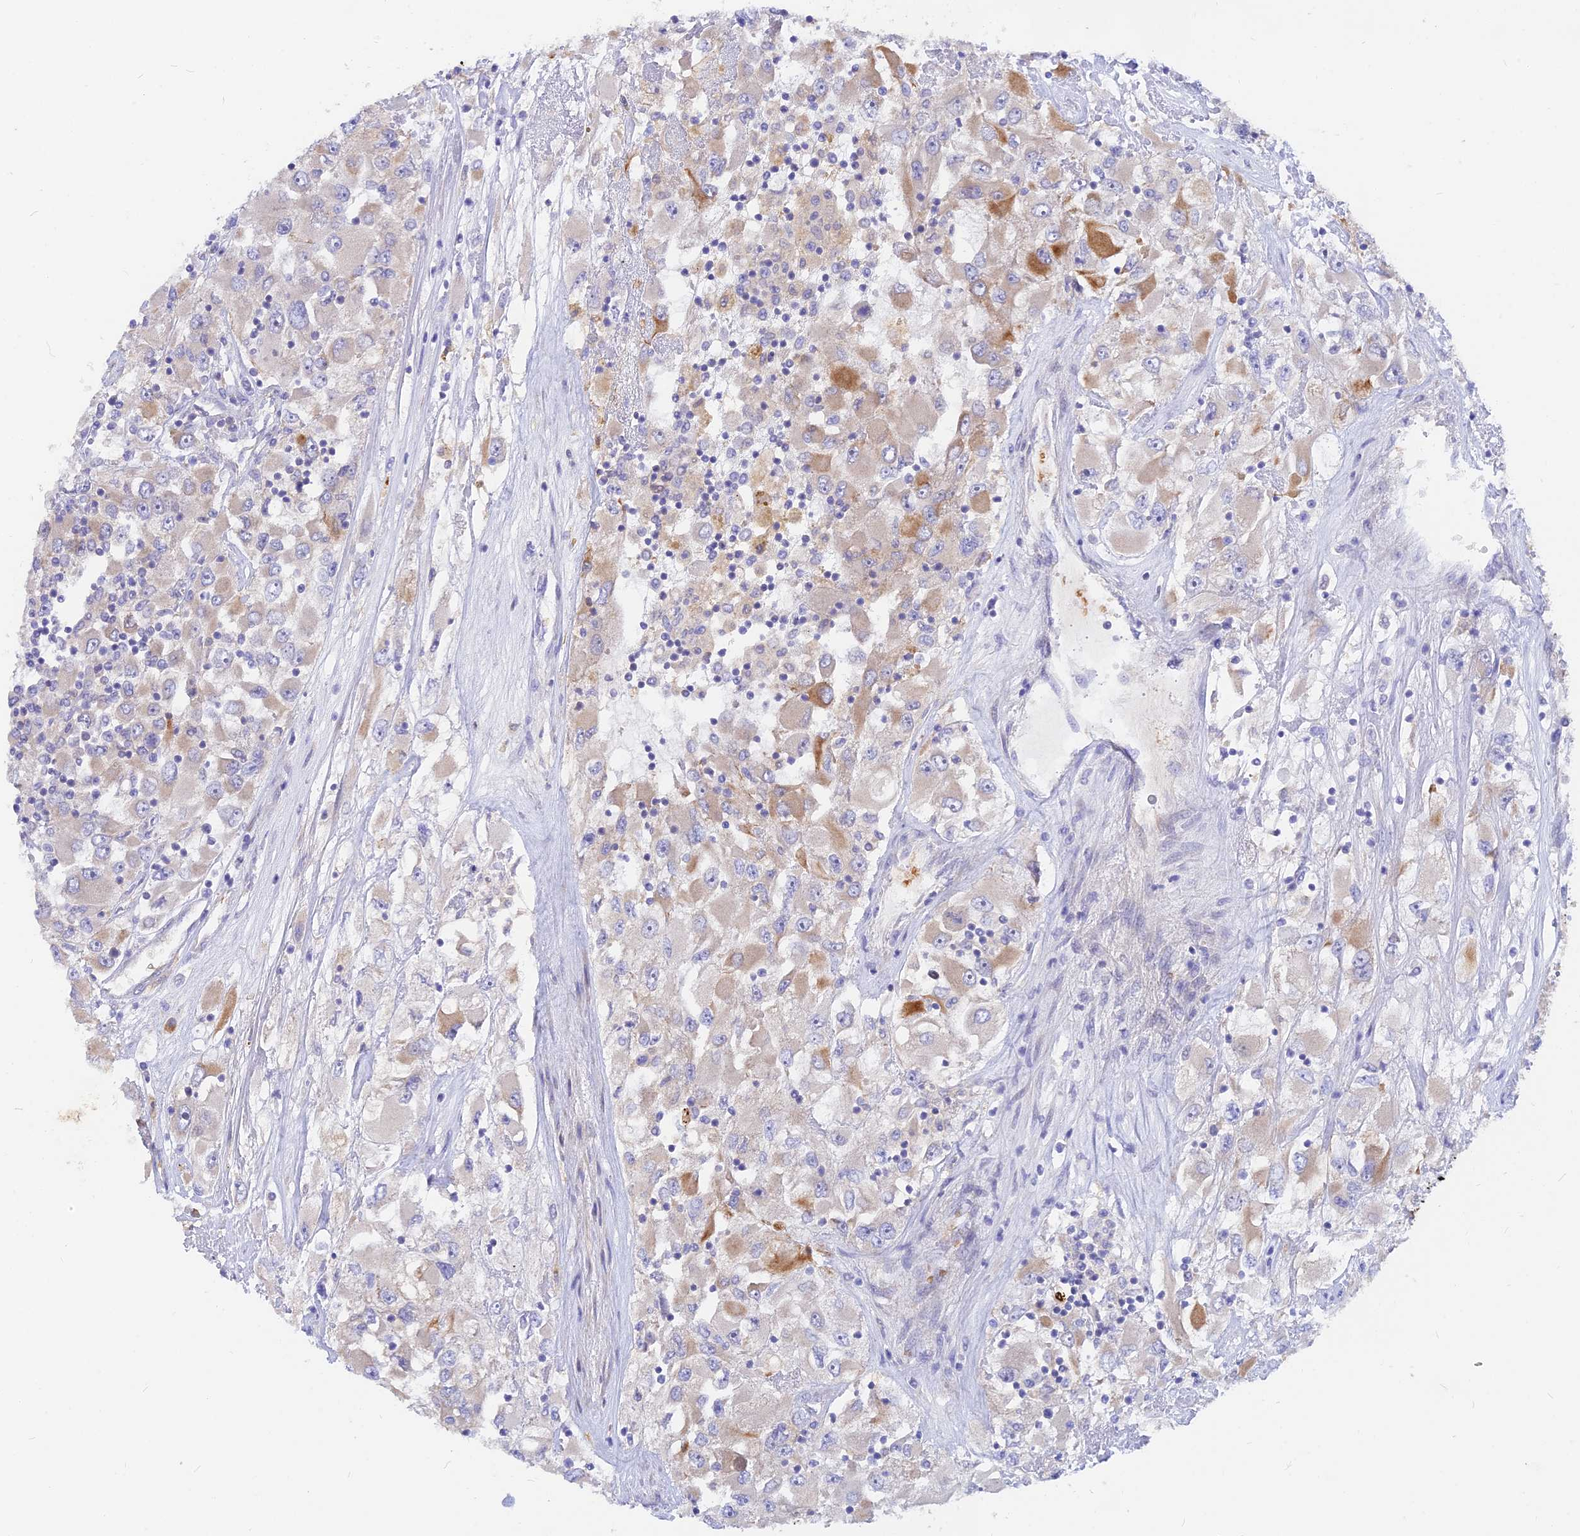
{"staining": {"intensity": "moderate", "quantity": "<25%", "location": "cytoplasmic/membranous"}, "tissue": "renal cancer", "cell_type": "Tumor cells", "image_type": "cancer", "snomed": [{"axis": "morphology", "description": "Adenocarcinoma, NOS"}, {"axis": "topography", "description": "Kidney"}], "caption": "Moderate cytoplasmic/membranous protein positivity is identified in approximately <25% of tumor cells in adenocarcinoma (renal).", "gene": "DENND2D", "patient": {"sex": "female", "age": 52}}